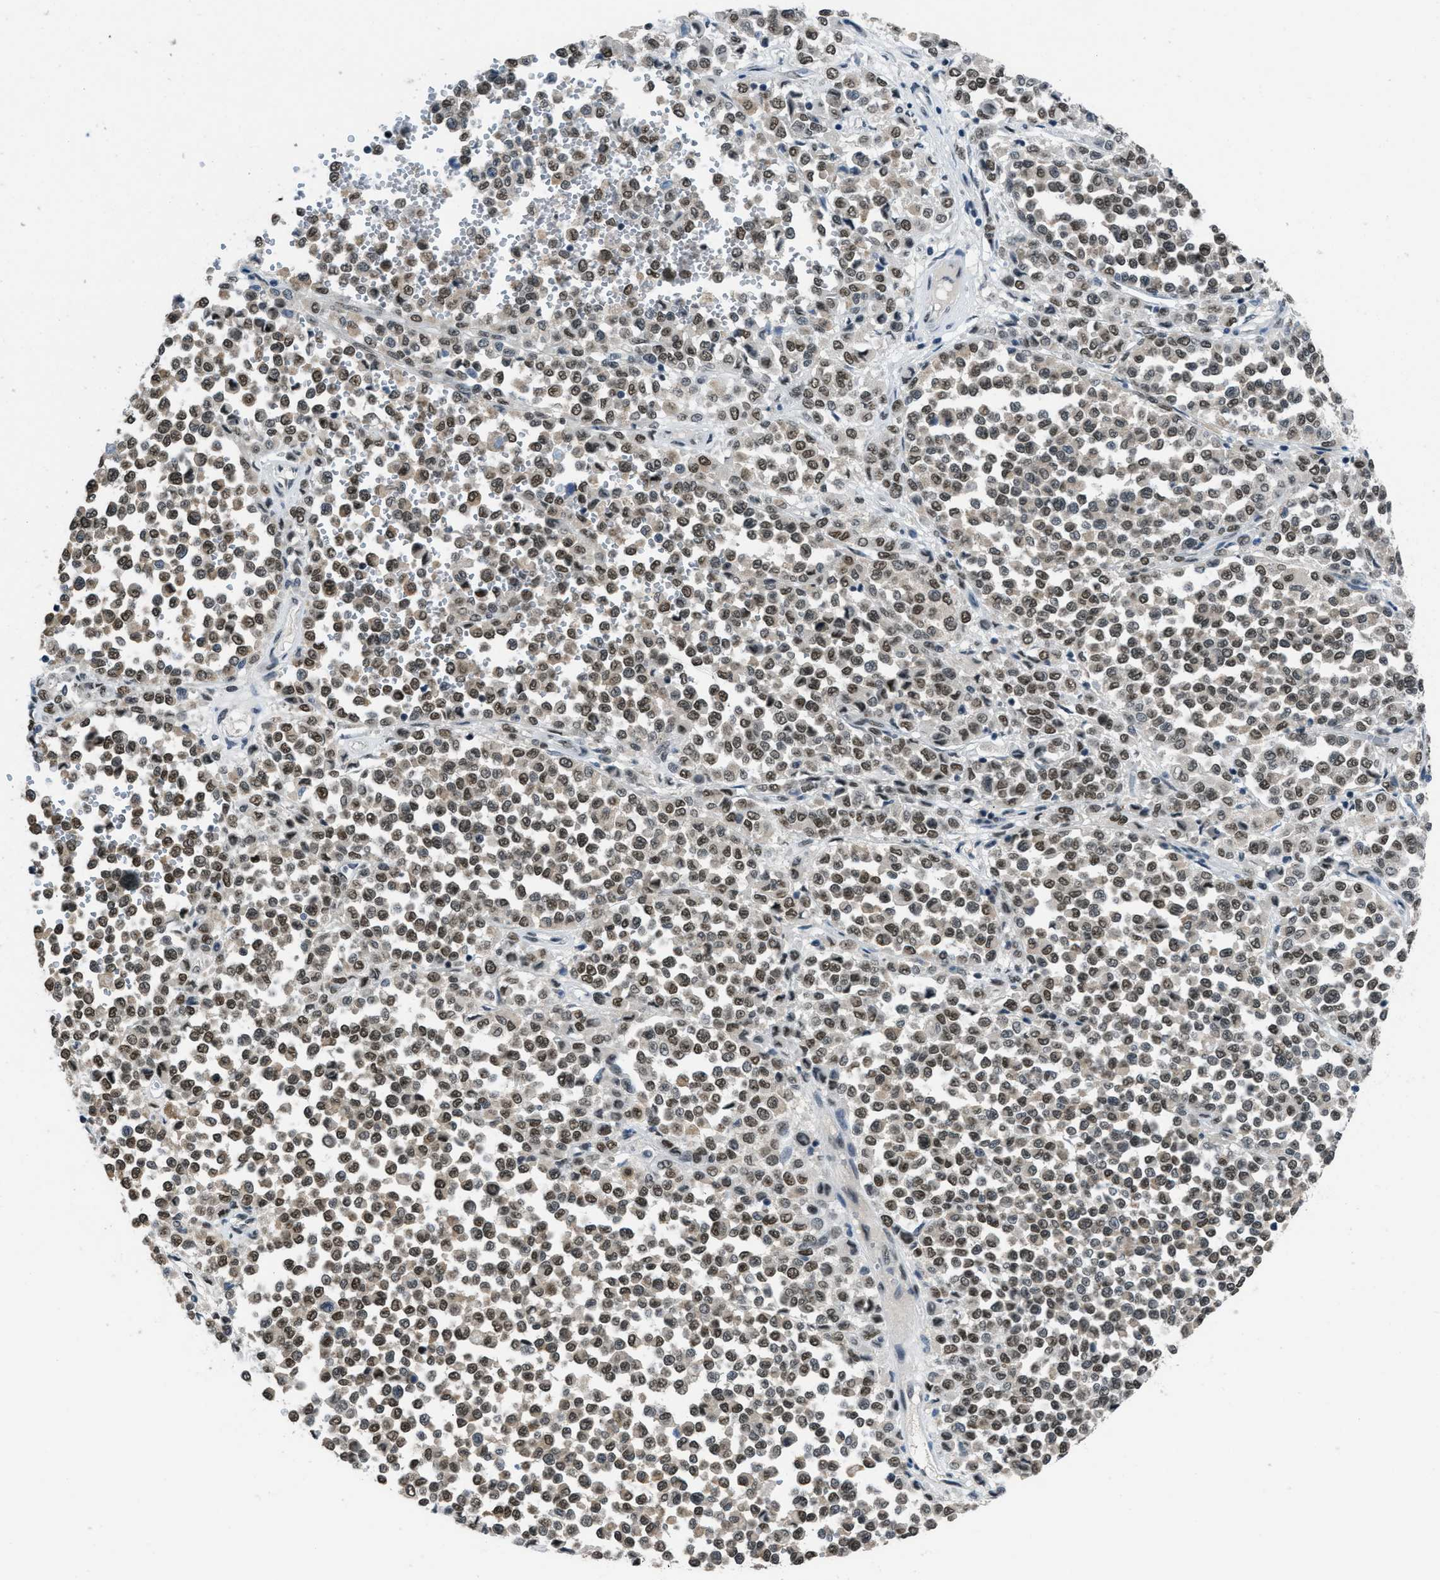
{"staining": {"intensity": "moderate", "quantity": ">75%", "location": "nuclear"}, "tissue": "melanoma", "cell_type": "Tumor cells", "image_type": "cancer", "snomed": [{"axis": "morphology", "description": "Malignant melanoma, Metastatic site"}, {"axis": "topography", "description": "Pancreas"}], "caption": "Brown immunohistochemical staining in malignant melanoma (metastatic site) shows moderate nuclear positivity in approximately >75% of tumor cells. Nuclei are stained in blue.", "gene": "GATAD2B", "patient": {"sex": "female", "age": 30}}